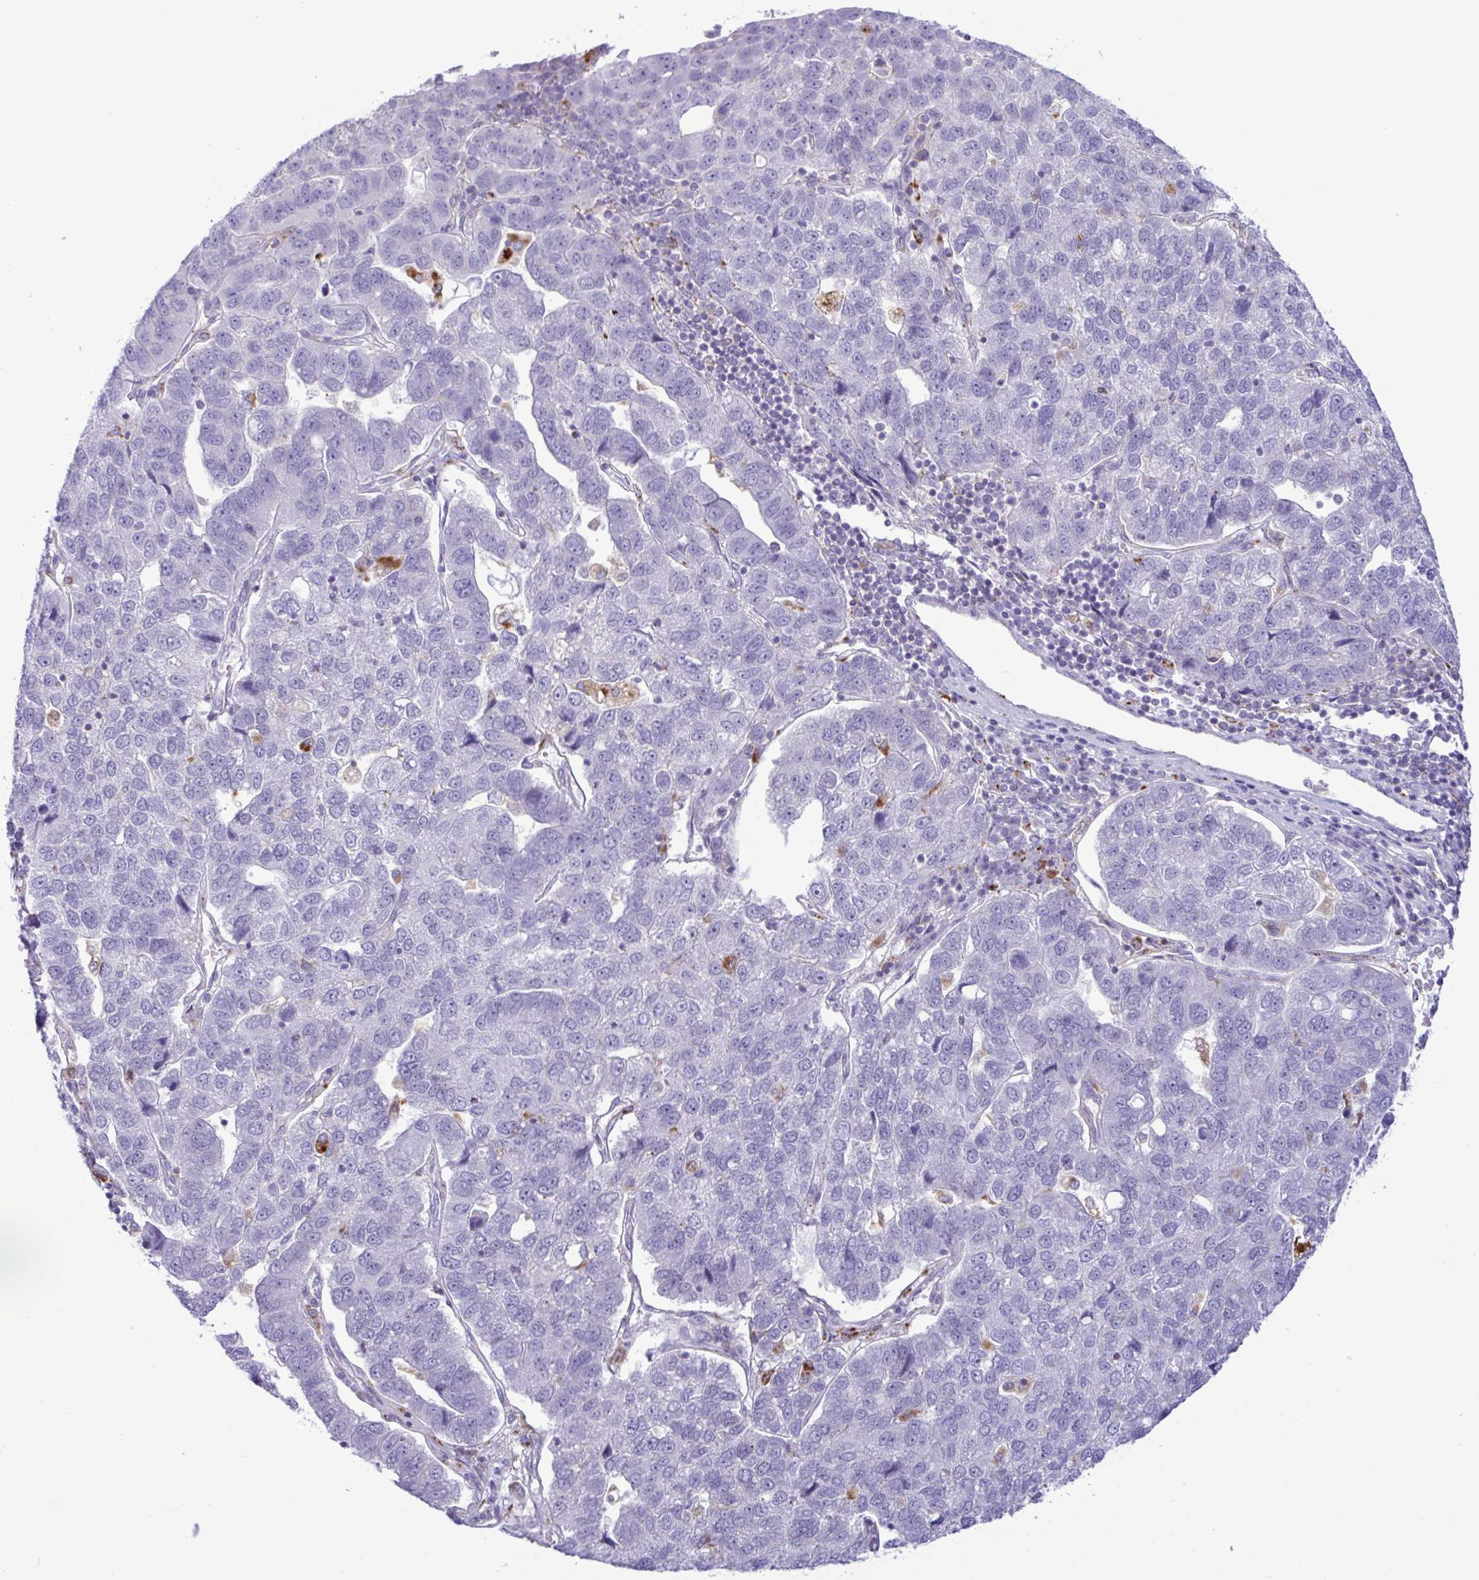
{"staining": {"intensity": "negative", "quantity": "none", "location": "none"}, "tissue": "pancreatic cancer", "cell_type": "Tumor cells", "image_type": "cancer", "snomed": [{"axis": "morphology", "description": "Adenocarcinoma, NOS"}, {"axis": "topography", "description": "Pancreas"}], "caption": "A photomicrograph of pancreatic cancer stained for a protein reveals no brown staining in tumor cells.", "gene": "XCL1", "patient": {"sex": "female", "age": 61}}